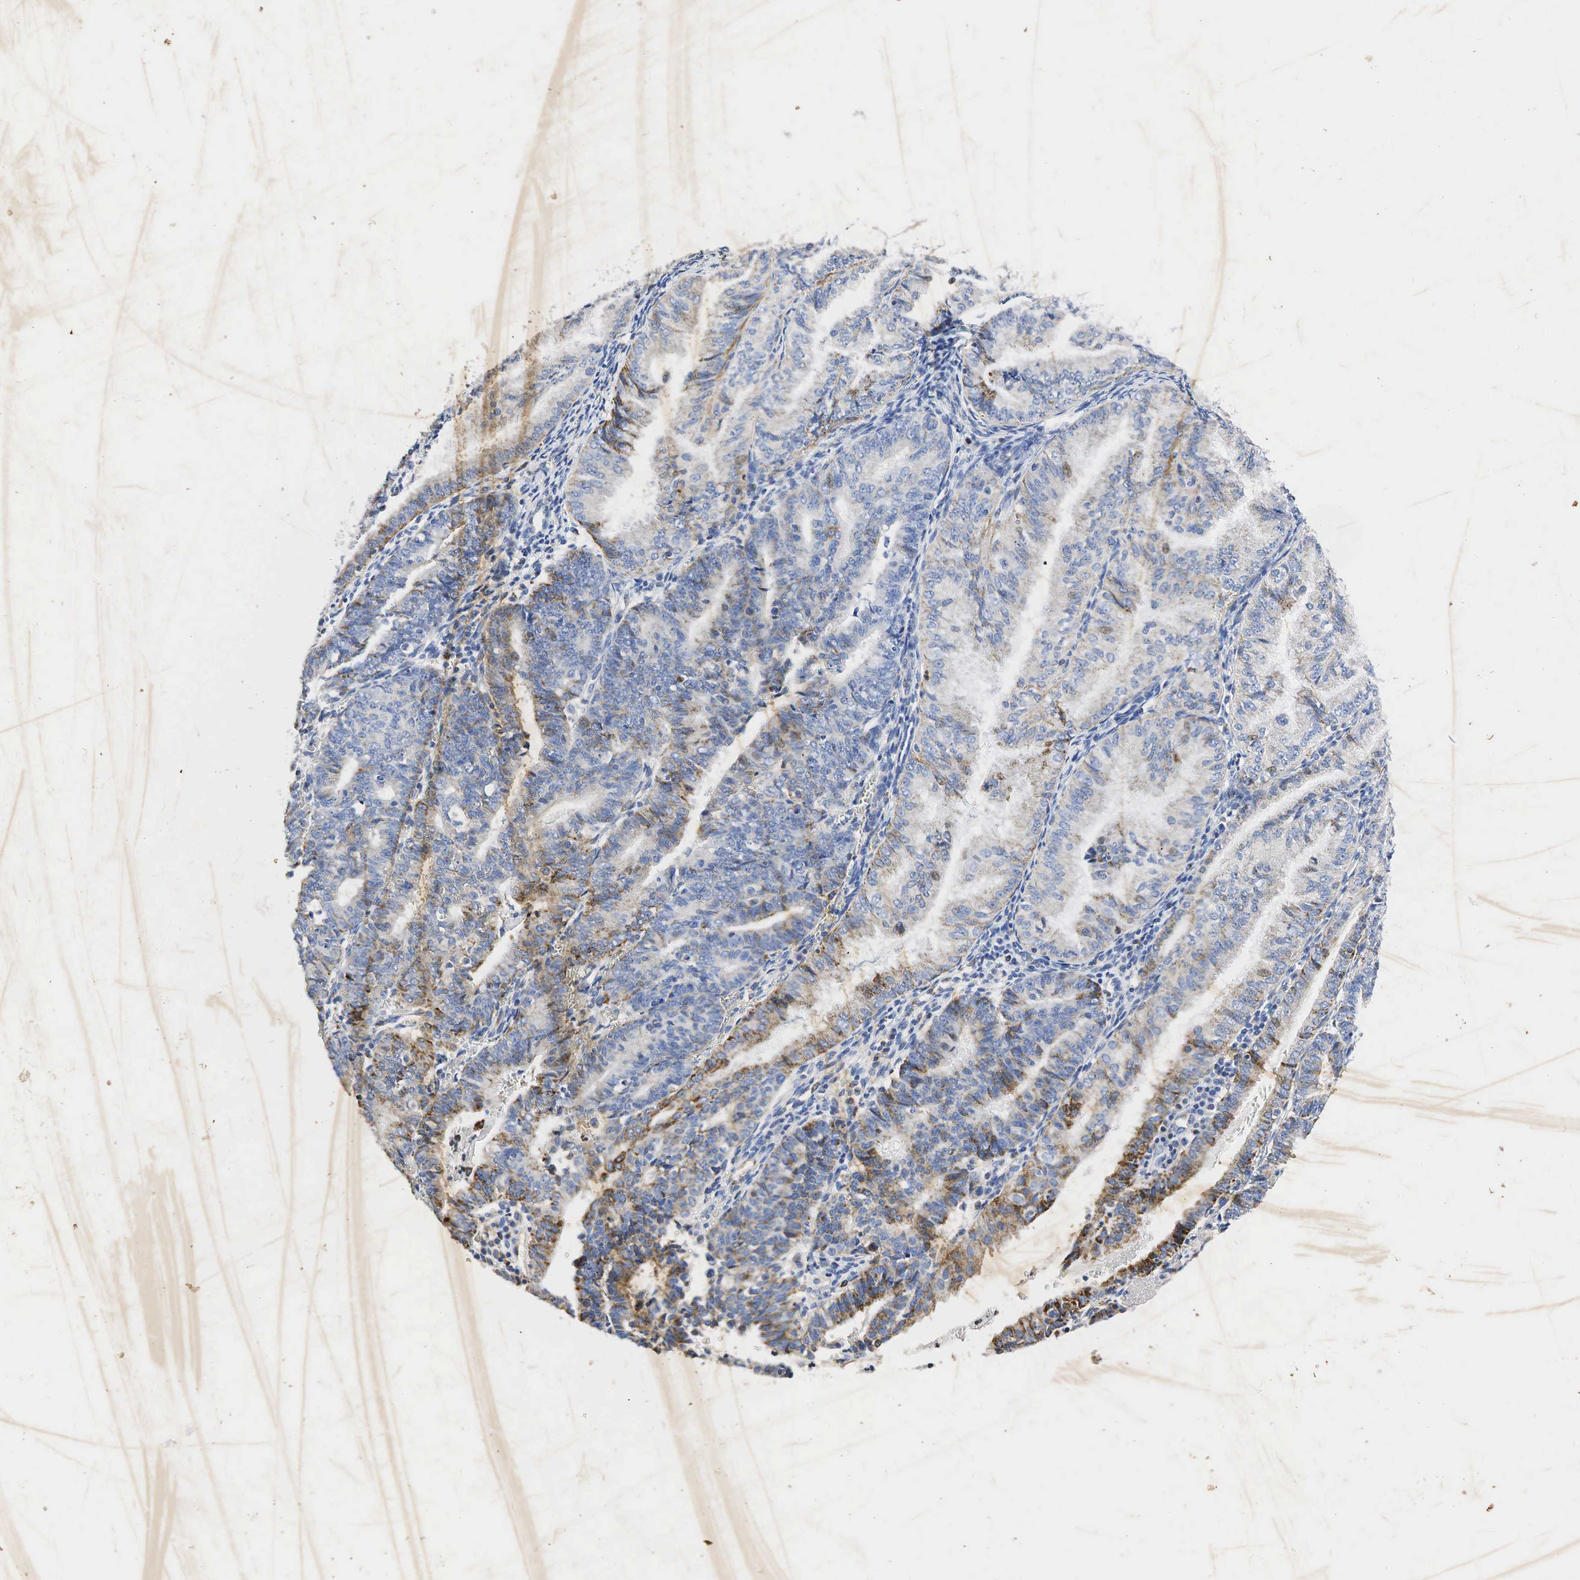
{"staining": {"intensity": "weak", "quantity": "25%-75%", "location": "cytoplasmic/membranous"}, "tissue": "endometrial cancer", "cell_type": "Tumor cells", "image_type": "cancer", "snomed": [{"axis": "morphology", "description": "Adenocarcinoma, NOS"}, {"axis": "topography", "description": "Endometrium"}], "caption": "Protein staining shows weak cytoplasmic/membranous positivity in approximately 25%-75% of tumor cells in endometrial cancer. (Brightfield microscopy of DAB IHC at high magnification).", "gene": "SYP", "patient": {"sex": "female", "age": 66}}